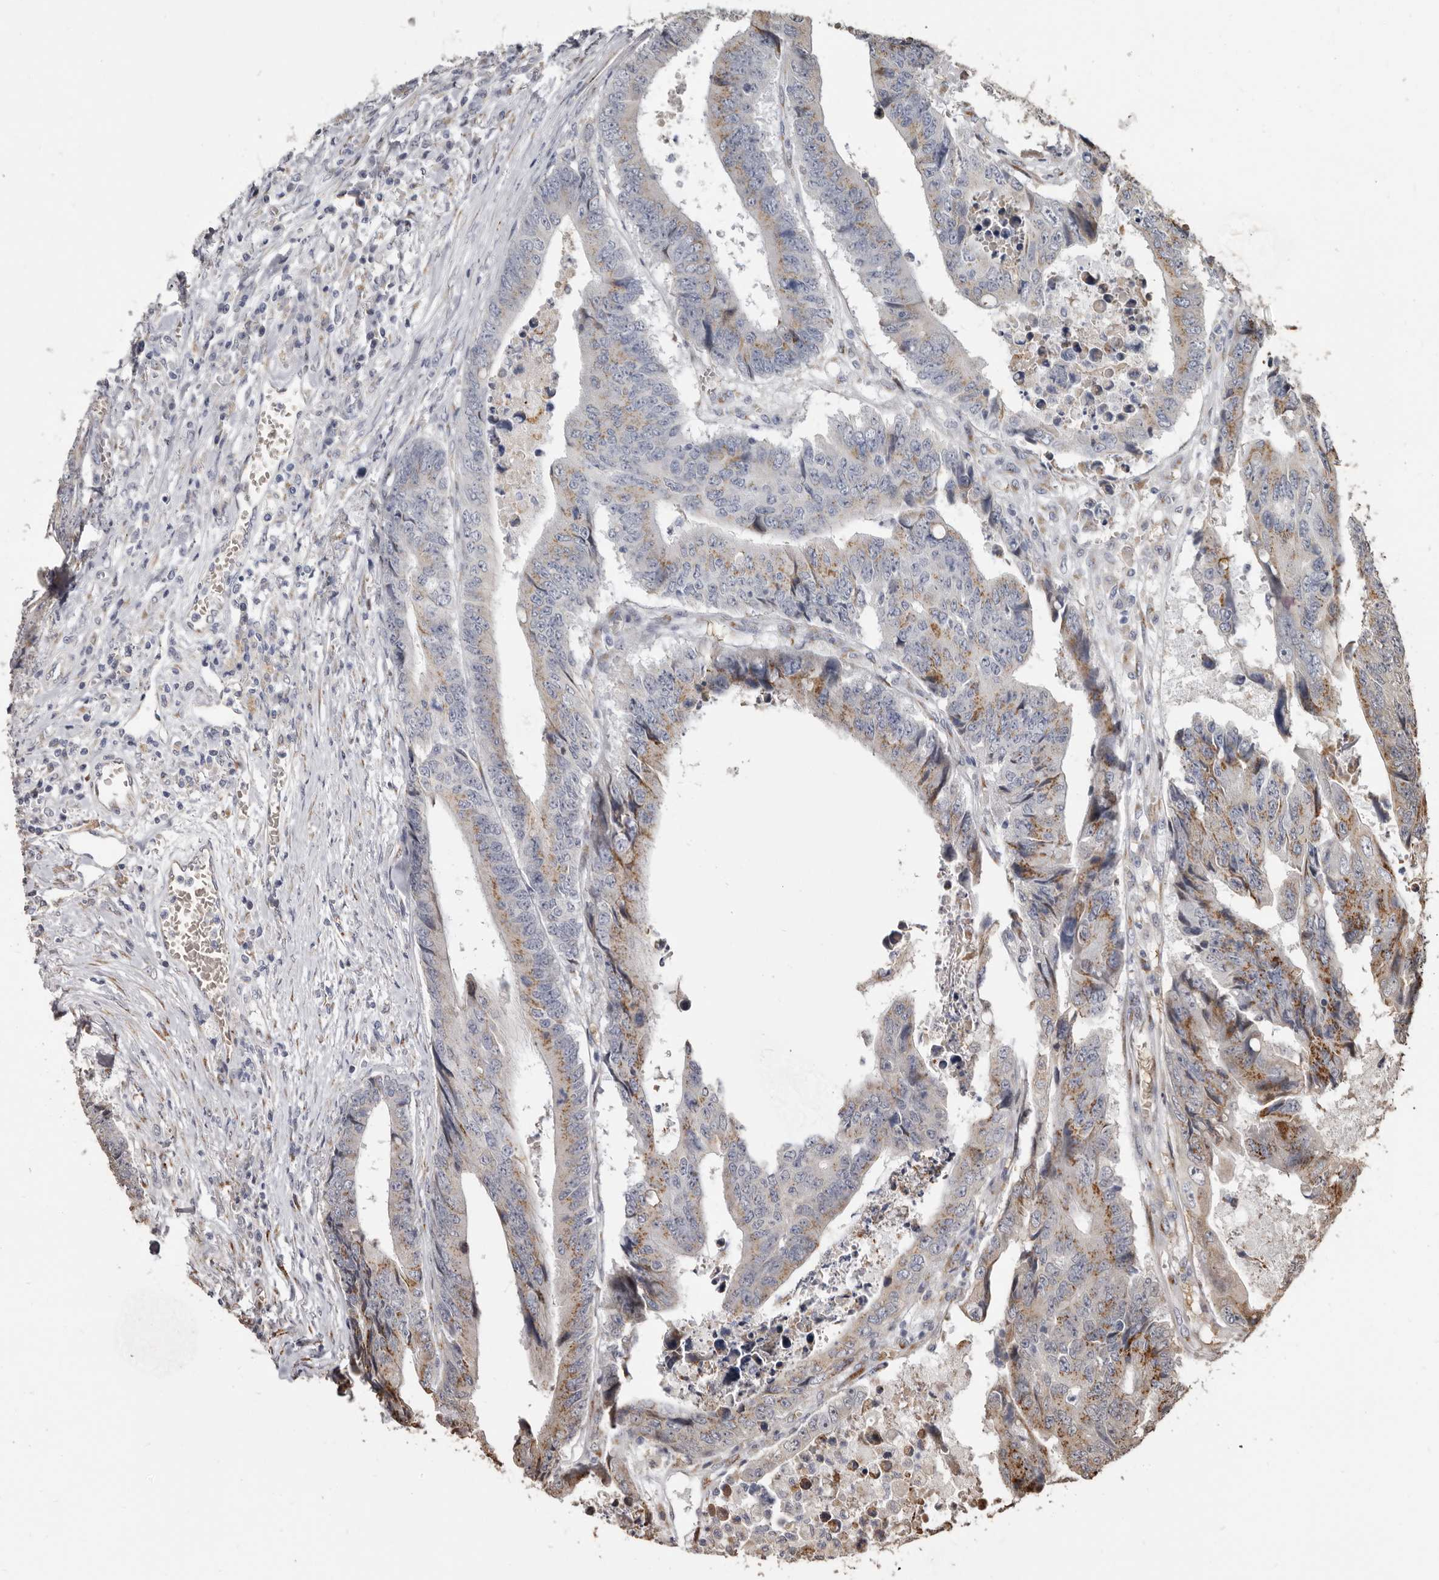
{"staining": {"intensity": "moderate", "quantity": "25%-75%", "location": "cytoplasmic/membranous"}, "tissue": "colorectal cancer", "cell_type": "Tumor cells", "image_type": "cancer", "snomed": [{"axis": "morphology", "description": "Adenocarcinoma, NOS"}, {"axis": "topography", "description": "Rectum"}], "caption": "A histopathology image of adenocarcinoma (colorectal) stained for a protein reveals moderate cytoplasmic/membranous brown staining in tumor cells.", "gene": "ENTREP1", "patient": {"sex": "male", "age": 84}}